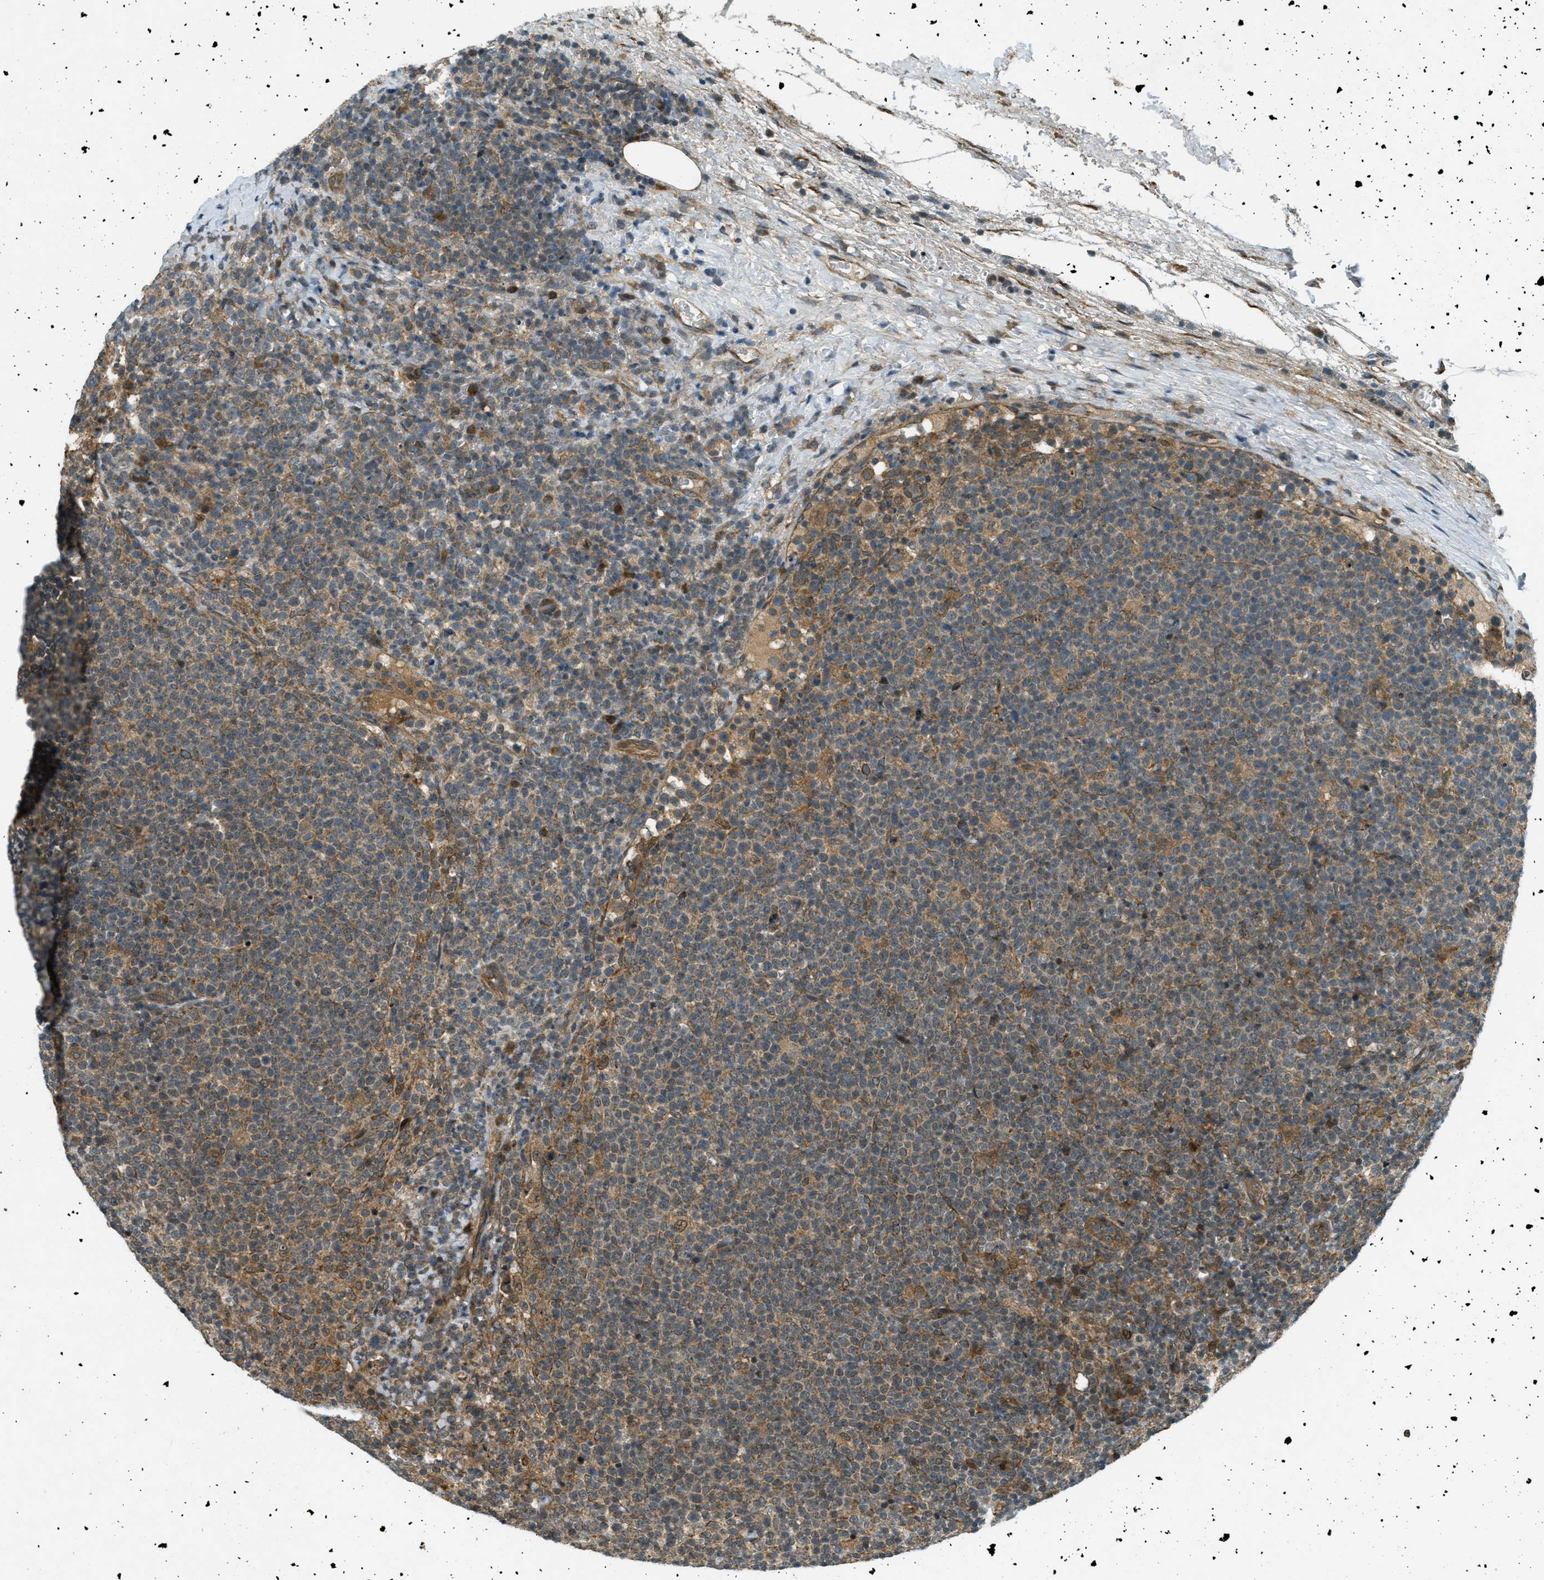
{"staining": {"intensity": "moderate", "quantity": "25%-75%", "location": "cytoplasmic/membranous"}, "tissue": "lymphoma", "cell_type": "Tumor cells", "image_type": "cancer", "snomed": [{"axis": "morphology", "description": "Malignant lymphoma, non-Hodgkin's type, High grade"}, {"axis": "topography", "description": "Lymph node"}], "caption": "Human lymphoma stained with a brown dye reveals moderate cytoplasmic/membranous positive staining in about 25%-75% of tumor cells.", "gene": "EIF2AK3", "patient": {"sex": "male", "age": 61}}